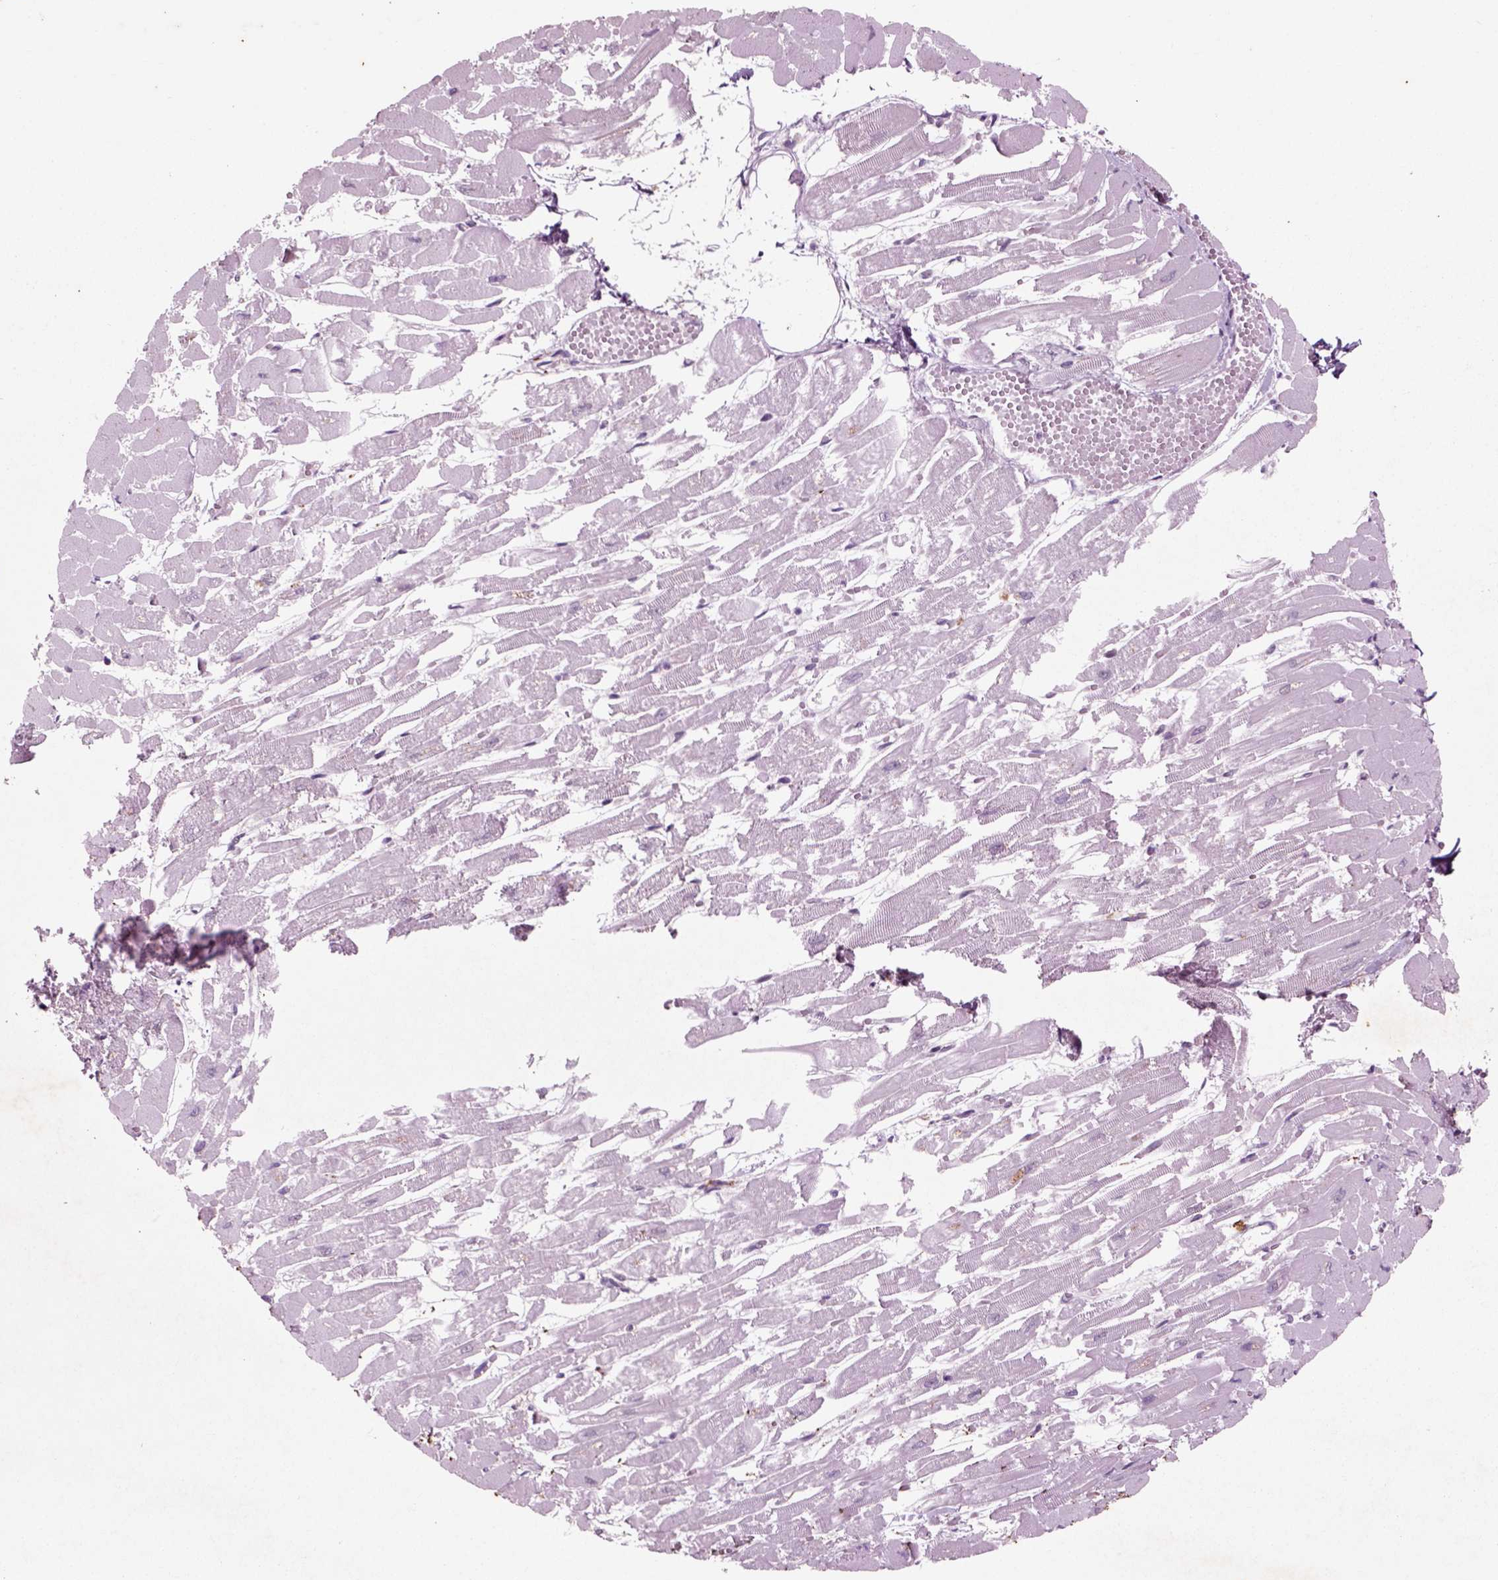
{"staining": {"intensity": "negative", "quantity": "none", "location": "none"}, "tissue": "heart muscle", "cell_type": "Cardiomyocytes", "image_type": "normal", "snomed": [{"axis": "morphology", "description": "Normal tissue, NOS"}, {"axis": "topography", "description": "Heart"}], "caption": "Cardiomyocytes are negative for protein expression in unremarkable human heart muscle. (Brightfield microscopy of DAB (3,3'-diaminobenzidine) immunohistochemistry at high magnification).", "gene": "CHGB", "patient": {"sex": "female", "age": 52}}